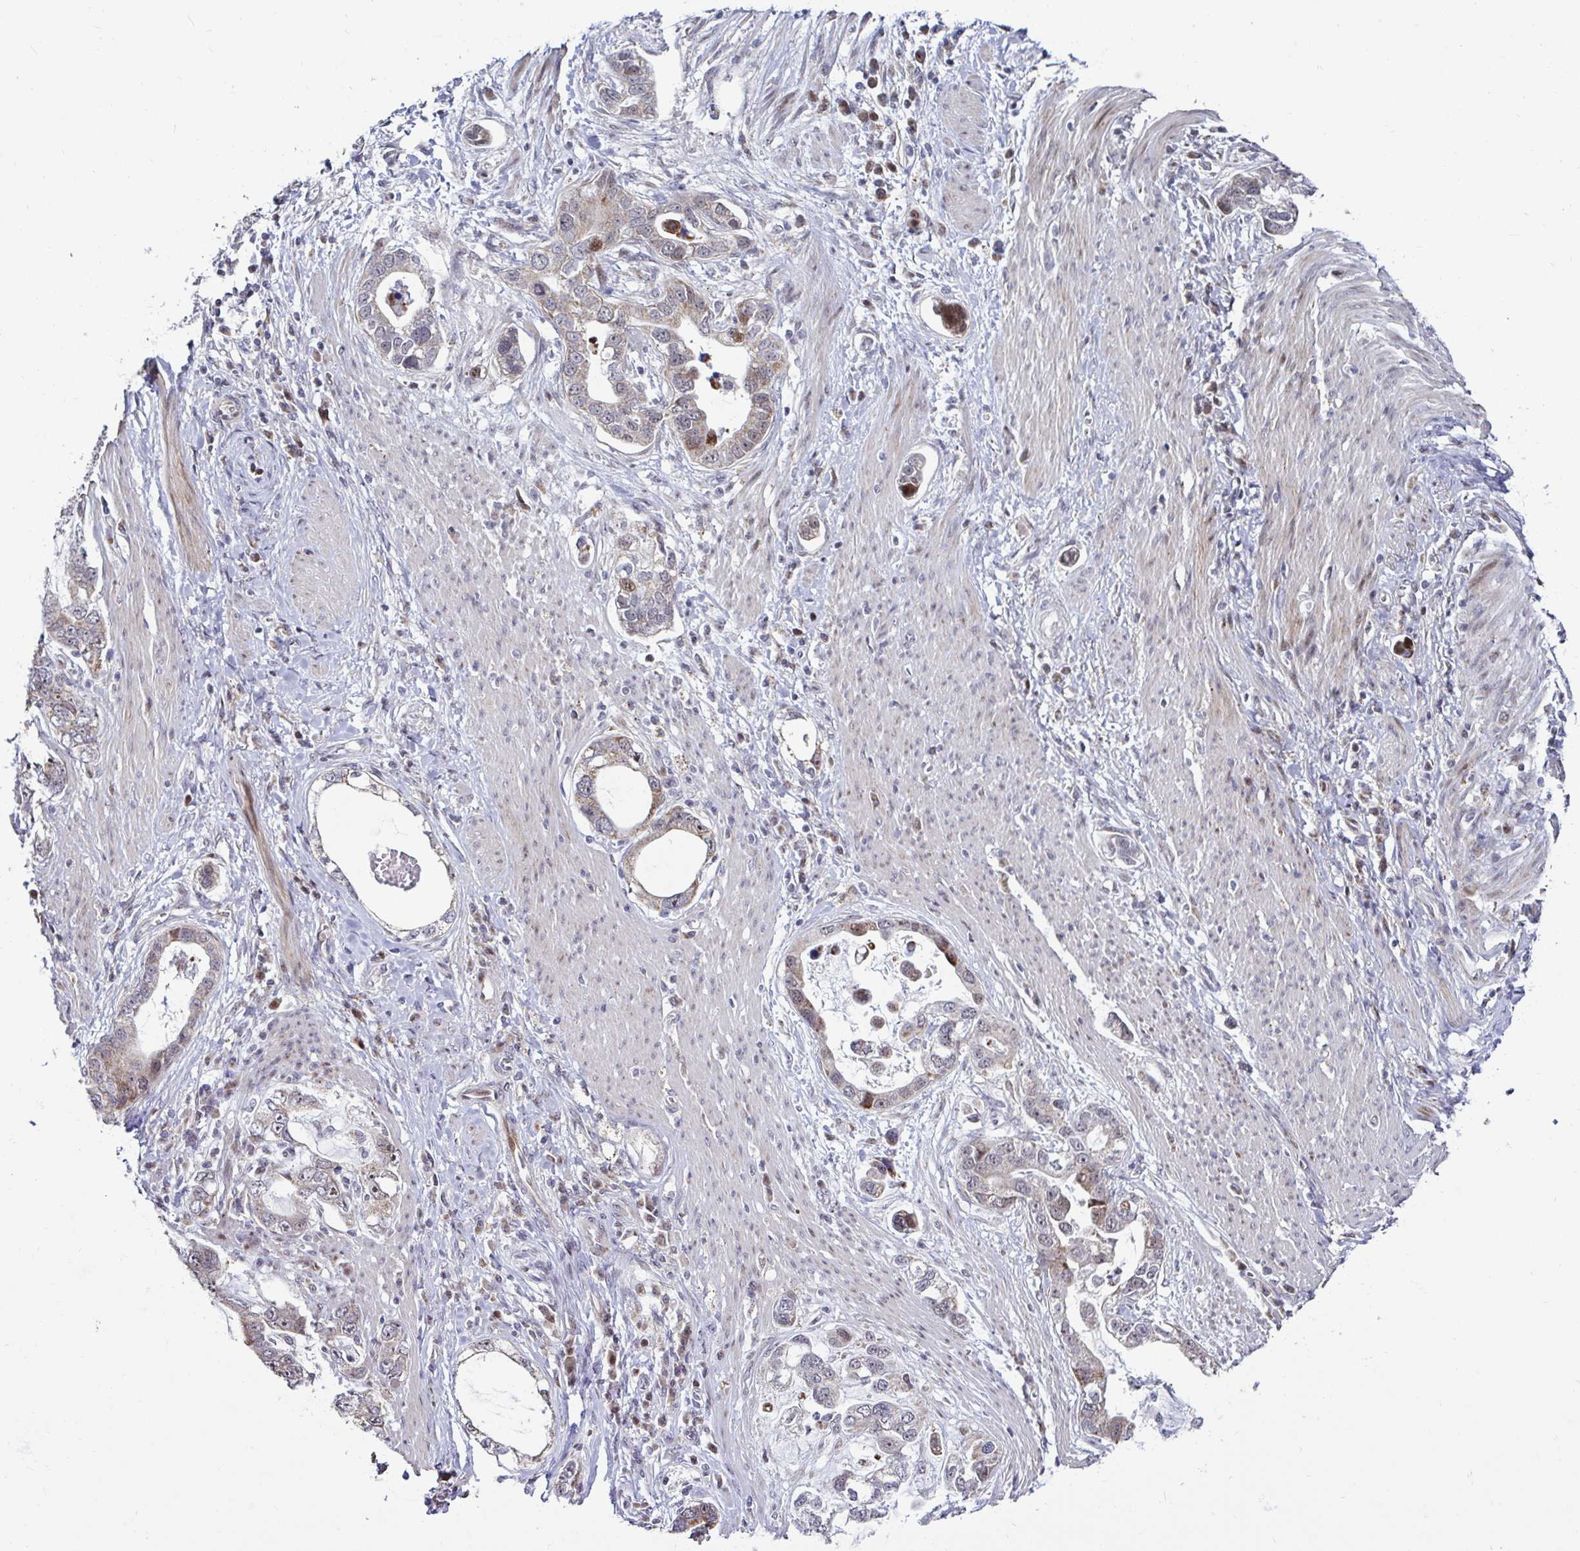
{"staining": {"intensity": "weak", "quantity": ">75%", "location": "cytoplasmic/membranous,nuclear"}, "tissue": "stomach cancer", "cell_type": "Tumor cells", "image_type": "cancer", "snomed": [{"axis": "morphology", "description": "Adenocarcinoma, NOS"}, {"axis": "topography", "description": "Stomach, lower"}], "caption": "The image displays staining of adenocarcinoma (stomach), revealing weak cytoplasmic/membranous and nuclear protein expression (brown color) within tumor cells.", "gene": "DZIP1", "patient": {"sex": "female", "age": 93}}